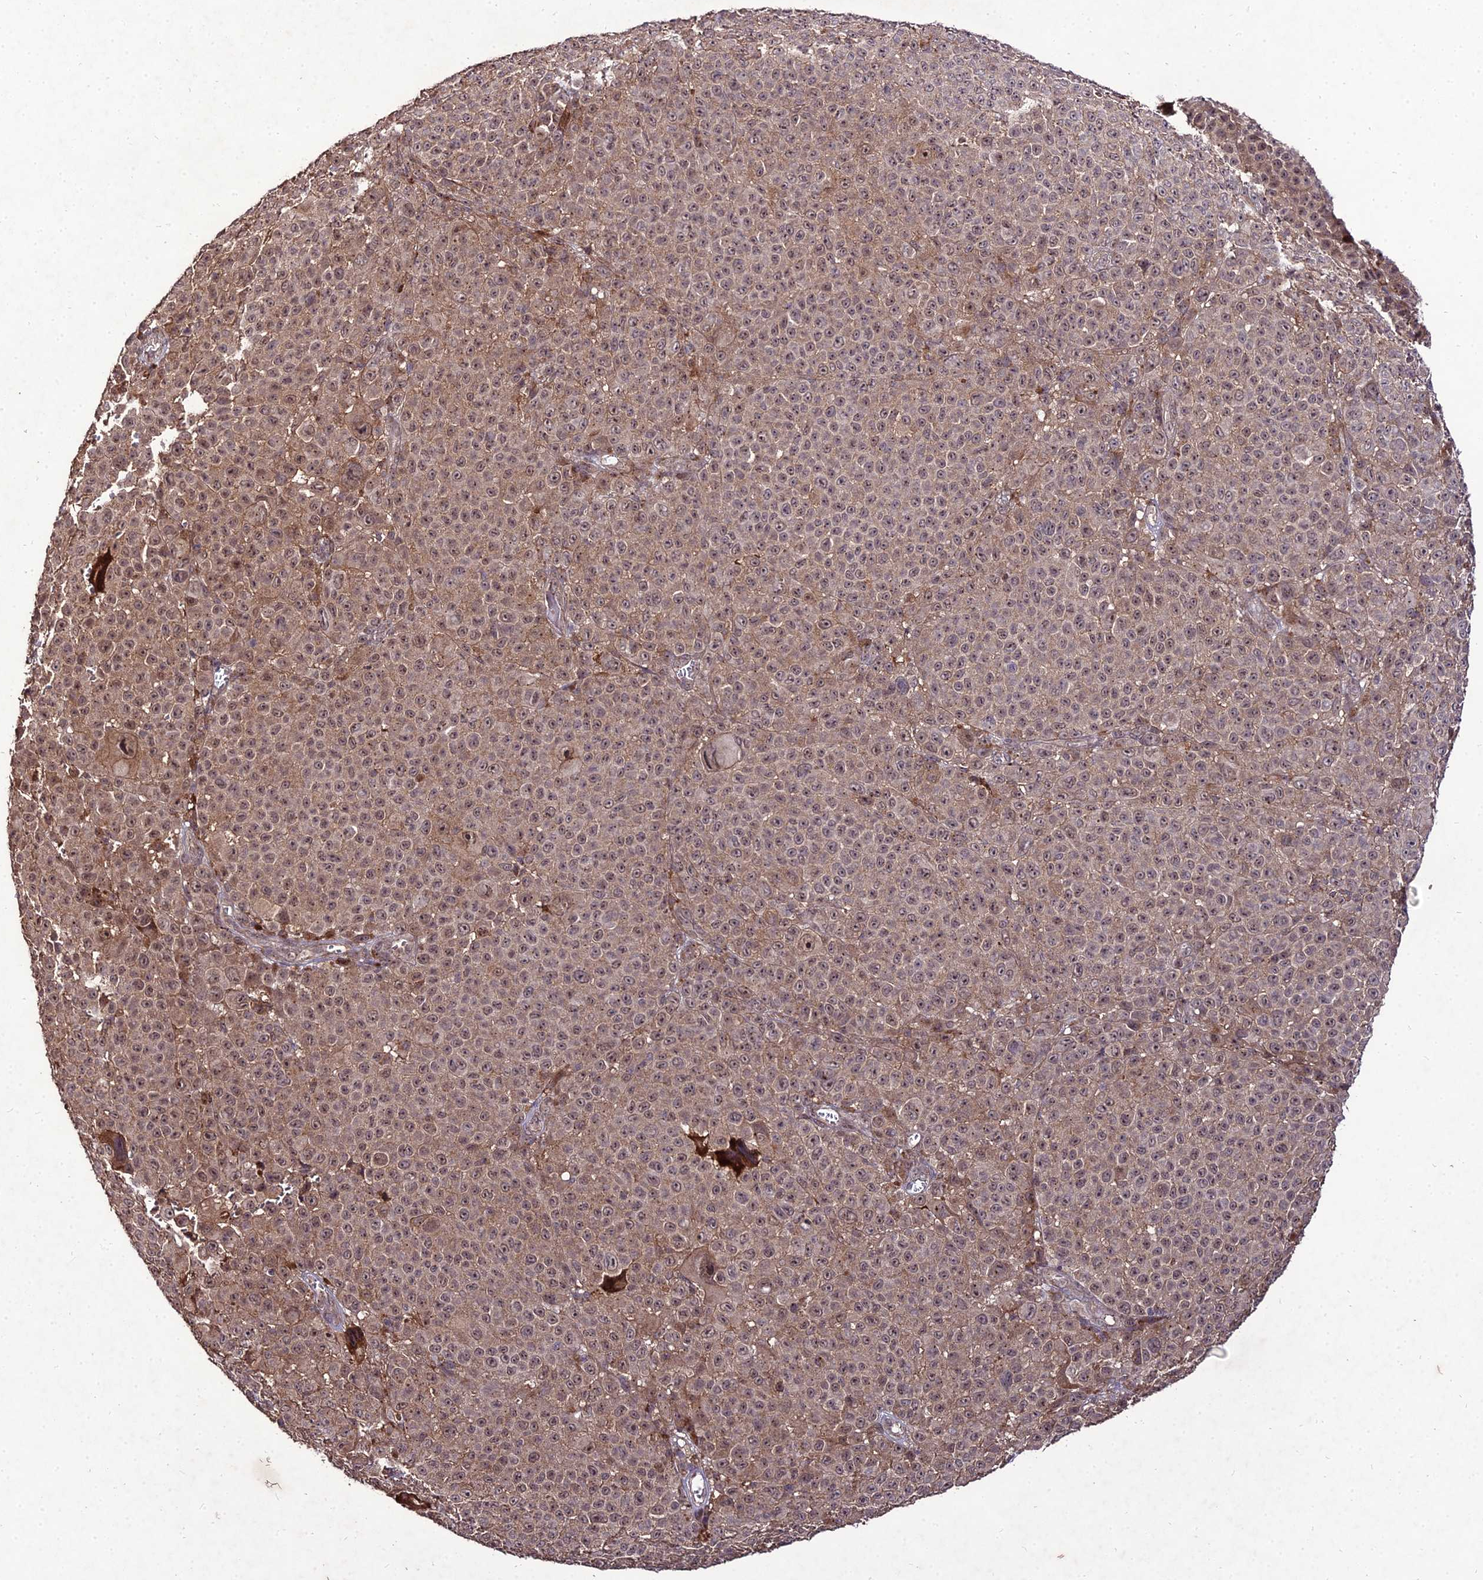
{"staining": {"intensity": "moderate", "quantity": ">75%", "location": "cytoplasmic/membranous,nuclear"}, "tissue": "melanoma", "cell_type": "Tumor cells", "image_type": "cancer", "snomed": [{"axis": "morphology", "description": "Malignant melanoma, NOS"}, {"axis": "topography", "description": "Skin"}], "caption": "Immunohistochemical staining of melanoma demonstrates medium levels of moderate cytoplasmic/membranous and nuclear positivity in about >75% of tumor cells.", "gene": "ZNF766", "patient": {"sex": "female", "age": 94}}